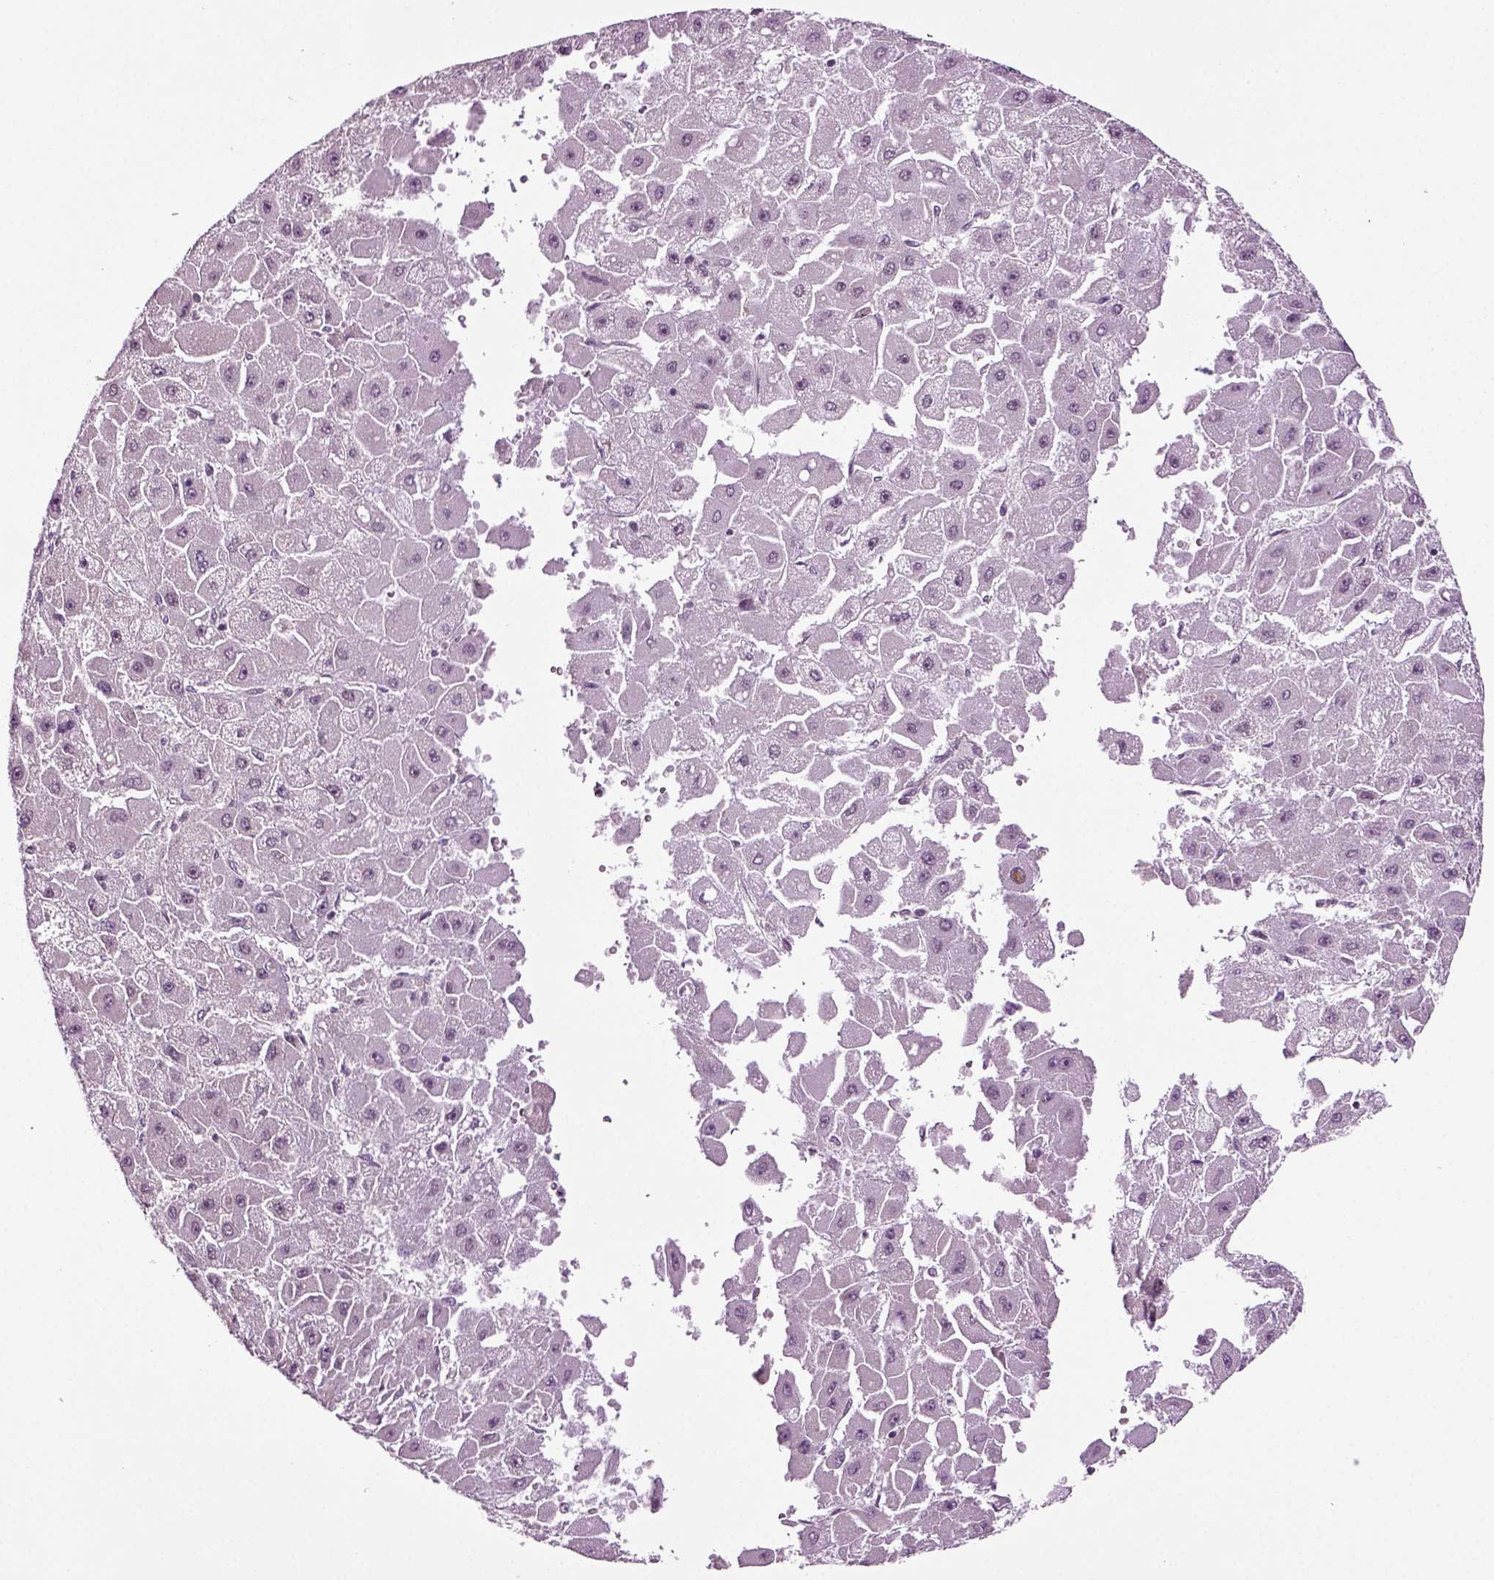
{"staining": {"intensity": "negative", "quantity": "none", "location": "none"}, "tissue": "liver cancer", "cell_type": "Tumor cells", "image_type": "cancer", "snomed": [{"axis": "morphology", "description": "Carcinoma, Hepatocellular, NOS"}, {"axis": "topography", "description": "Liver"}], "caption": "The image reveals no significant staining in tumor cells of liver cancer (hepatocellular carcinoma).", "gene": "HAGHL", "patient": {"sex": "female", "age": 25}}